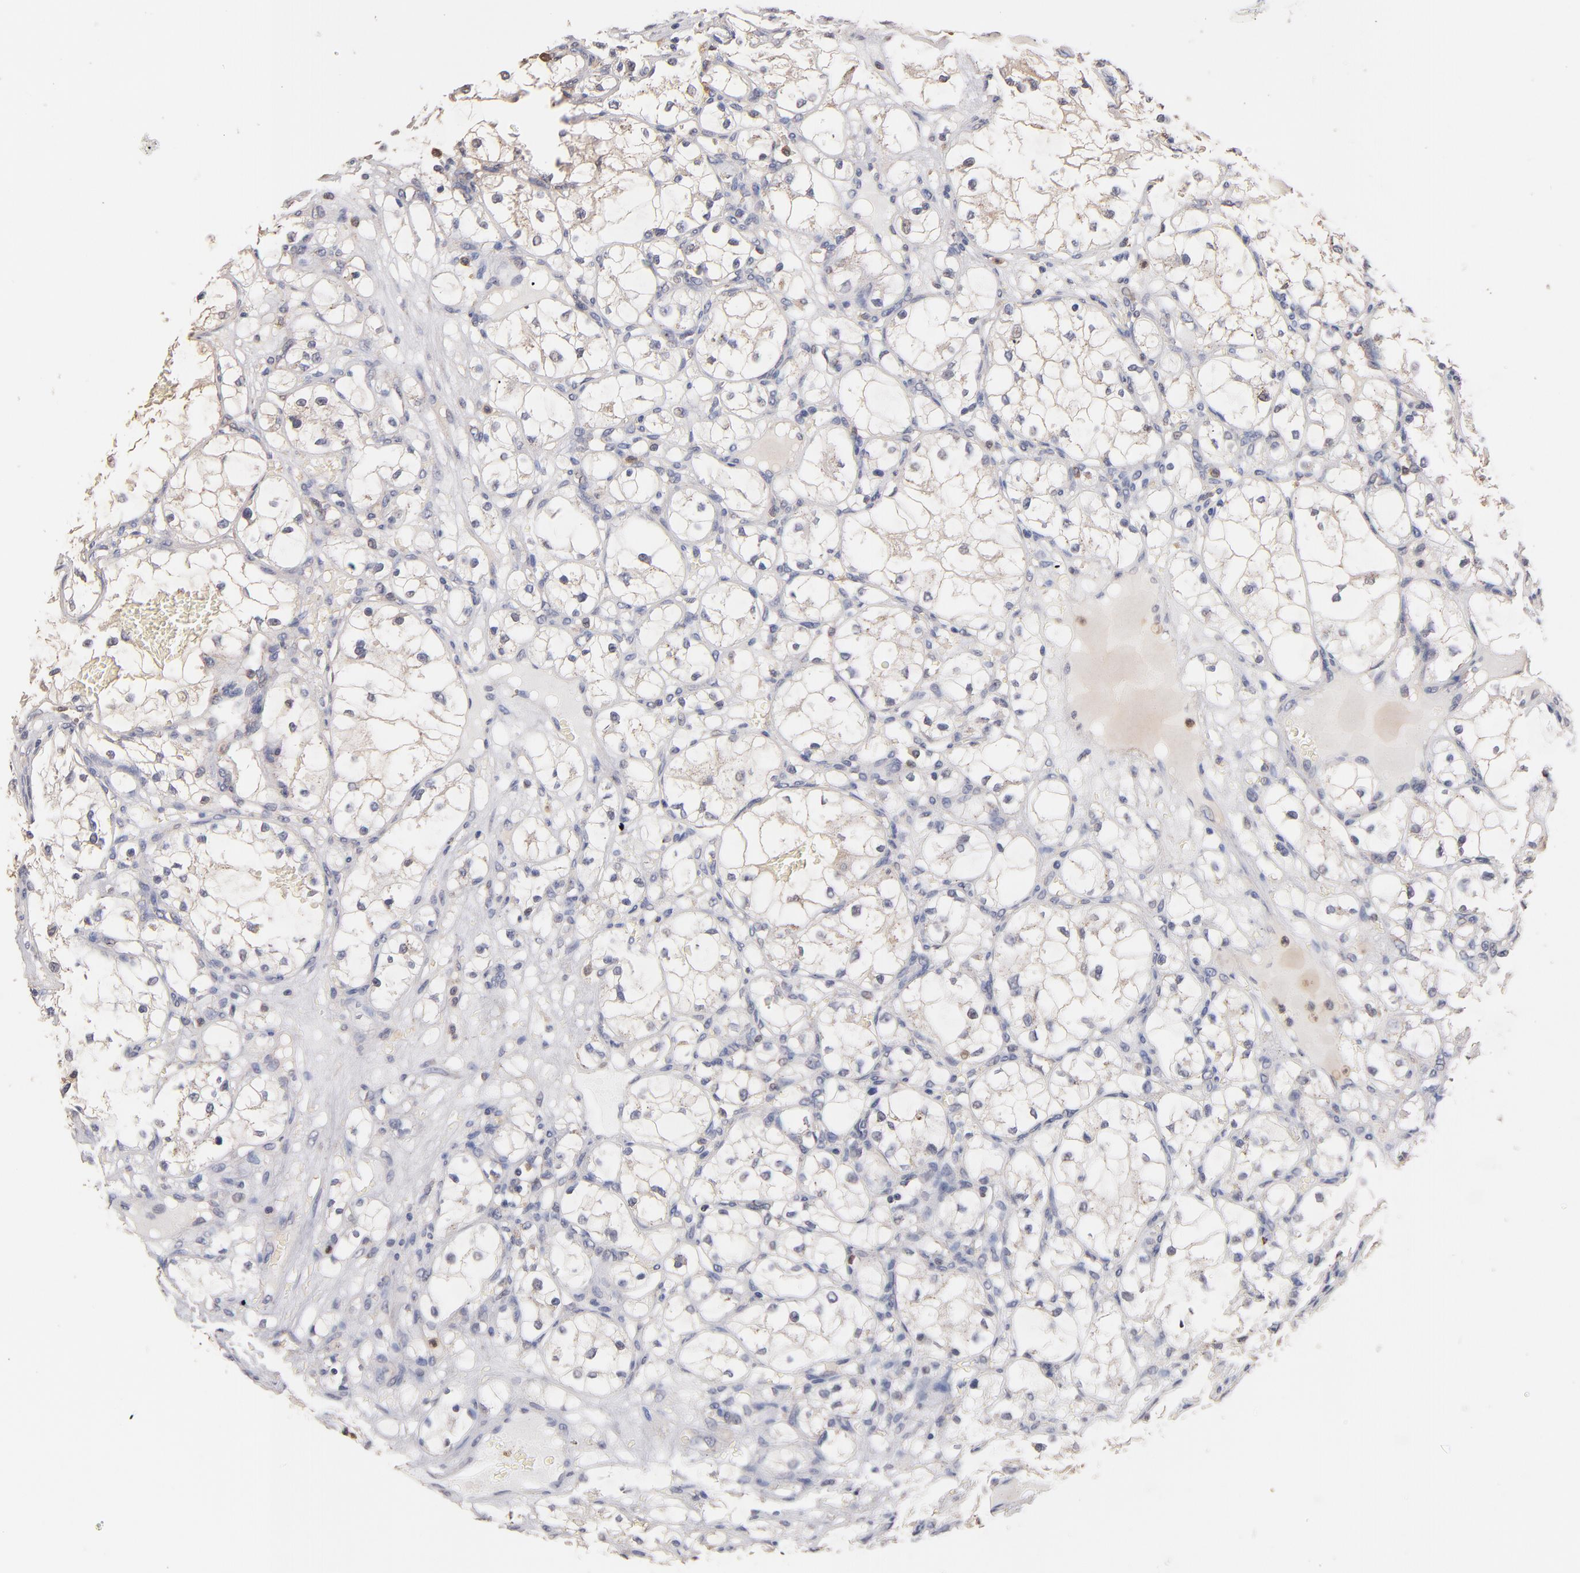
{"staining": {"intensity": "negative", "quantity": "none", "location": "none"}, "tissue": "renal cancer", "cell_type": "Tumor cells", "image_type": "cancer", "snomed": [{"axis": "morphology", "description": "Adenocarcinoma, NOS"}, {"axis": "topography", "description": "Kidney"}], "caption": "Adenocarcinoma (renal) stained for a protein using immunohistochemistry shows no positivity tumor cells.", "gene": "RO60", "patient": {"sex": "male", "age": 61}}